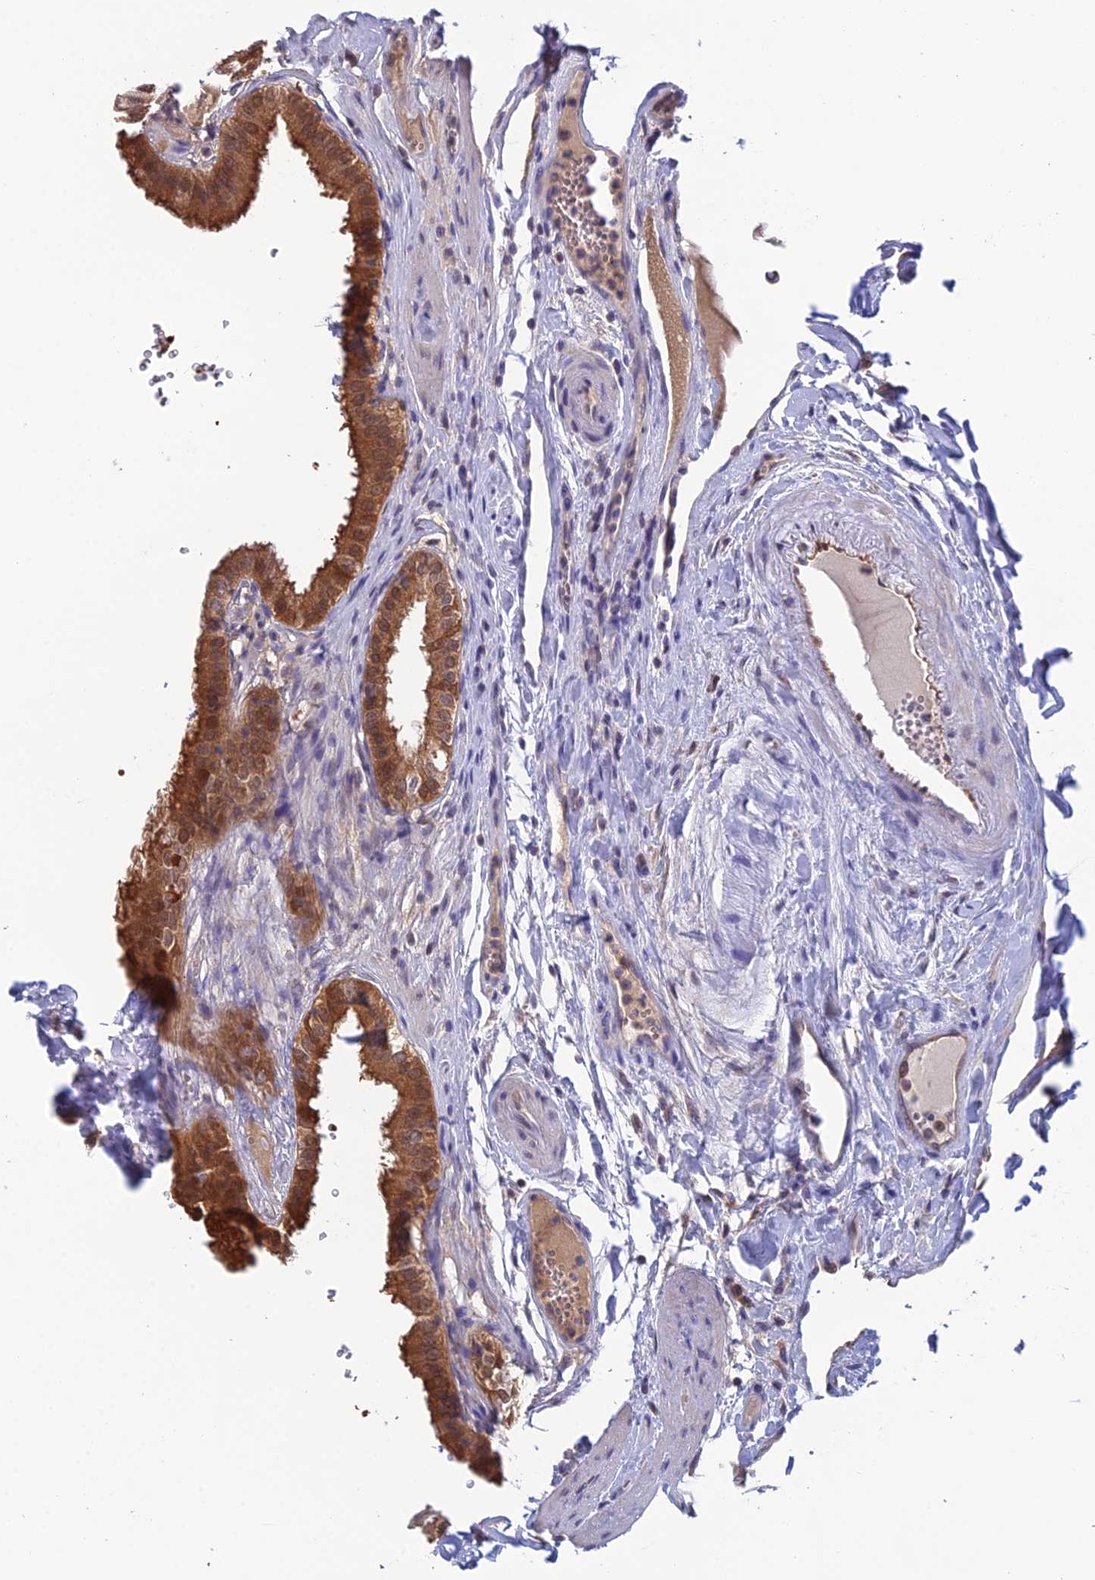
{"staining": {"intensity": "strong", "quantity": ">75%", "location": "cytoplasmic/membranous,nuclear"}, "tissue": "gallbladder", "cell_type": "Glandular cells", "image_type": "normal", "snomed": [{"axis": "morphology", "description": "Normal tissue, NOS"}, {"axis": "topography", "description": "Gallbladder"}], "caption": "A brown stain labels strong cytoplasmic/membranous,nuclear positivity of a protein in glandular cells of unremarkable human gallbladder.", "gene": "HINT1", "patient": {"sex": "female", "age": 61}}